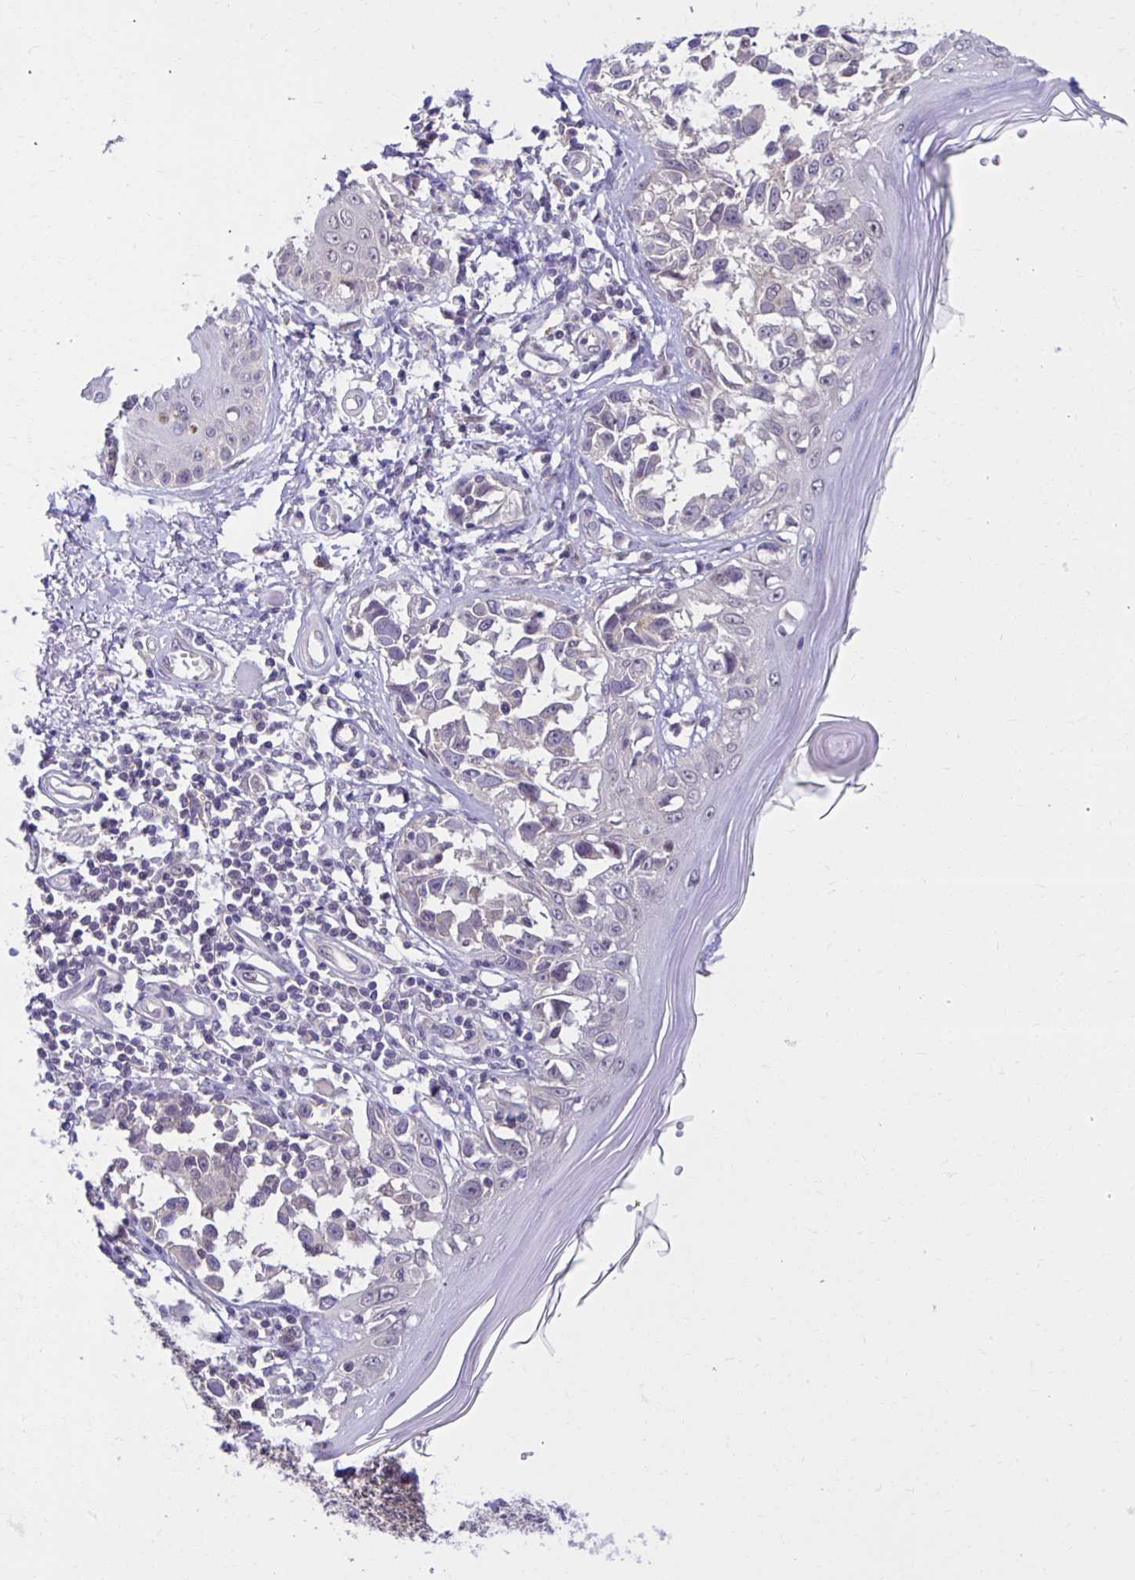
{"staining": {"intensity": "negative", "quantity": "none", "location": "none"}, "tissue": "melanoma", "cell_type": "Tumor cells", "image_type": "cancer", "snomed": [{"axis": "morphology", "description": "Malignant melanoma, NOS"}, {"axis": "topography", "description": "Skin"}], "caption": "Tumor cells are negative for protein expression in human malignant melanoma.", "gene": "MIEN1", "patient": {"sex": "male", "age": 73}}